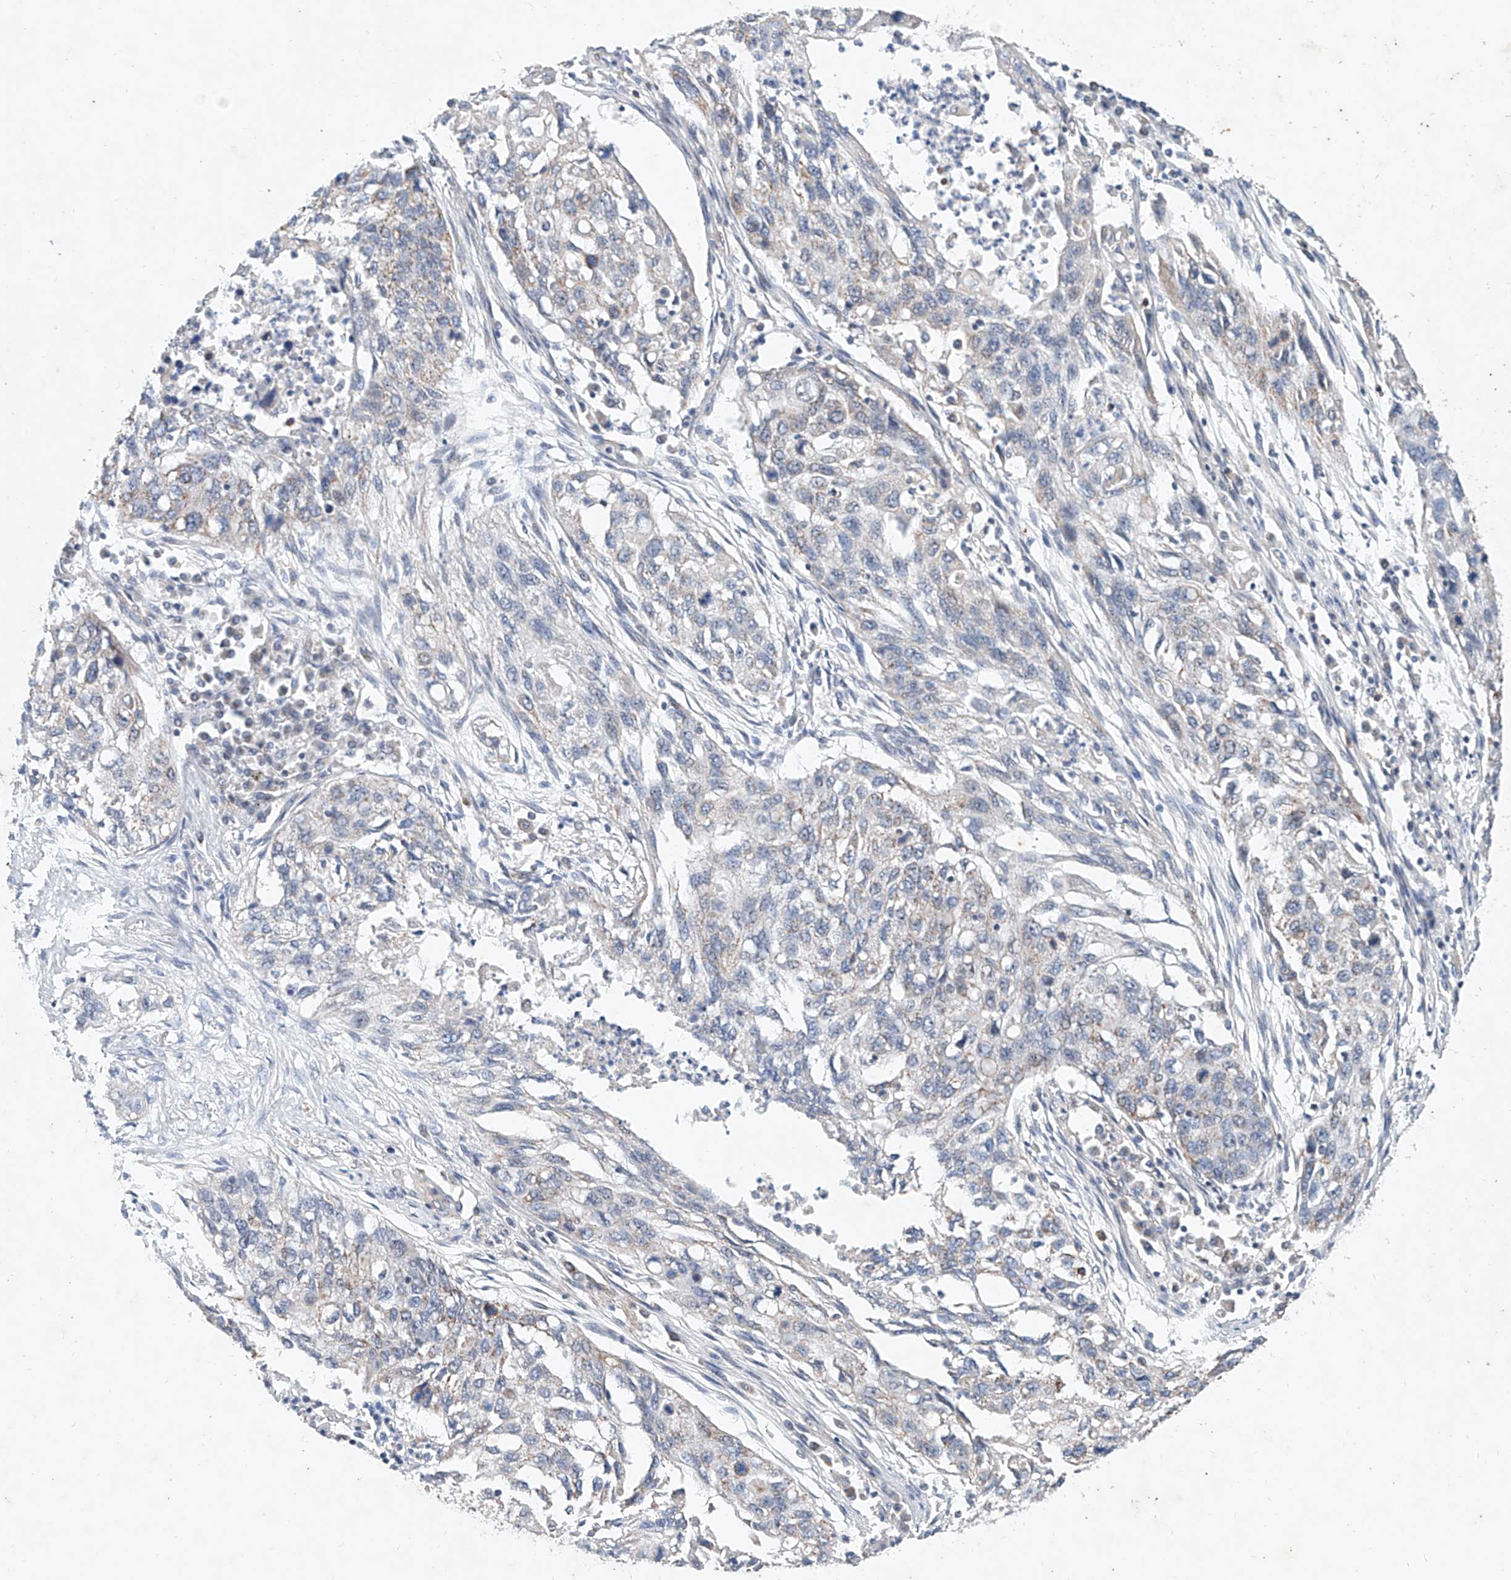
{"staining": {"intensity": "negative", "quantity": "none", "location": "none"}, "tissue": "lung cancer", "cell_type": "Tumor cells", "image_type": "cancer", "snomed": [{"axis": "morphology", "description": "Squamous cell carcinoma, NOS"}, {"axis": "topography", "description": "Lung"}], "caption": "This is an immunohistochemistry micrograph of lung cancer. There is no positivity in tumor cells.", "gene": "FASTK", "patient": {"sex": "female", "age": 63}}